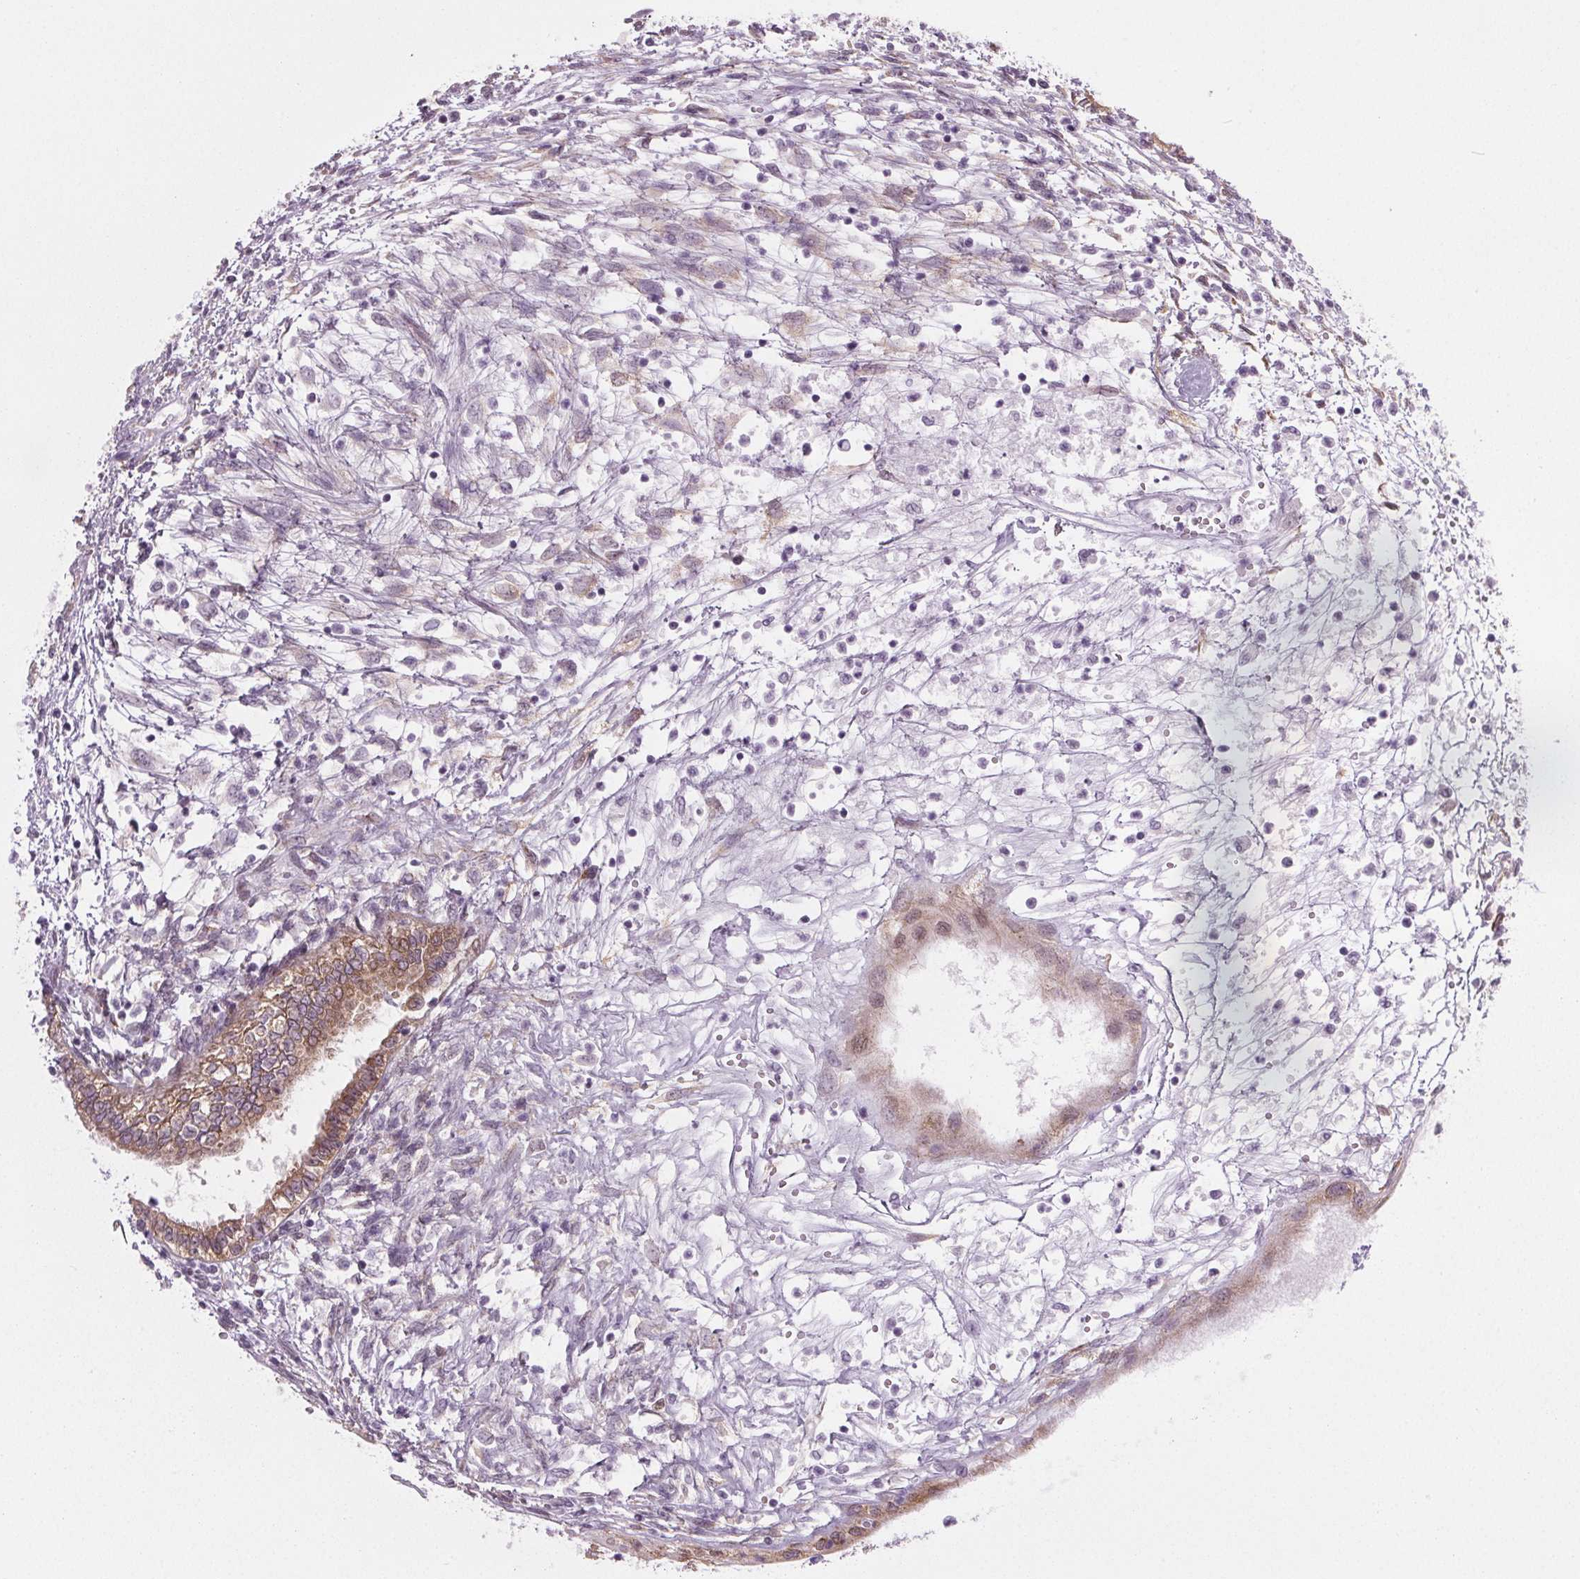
{"staining": {"intensity": "moderate", "quantity": ">75%", "location": "cytoplasmic/membranous"}, "tissue": "testis cancer", "cell_type": "Tumor cells", "image_type": "cancer", "snomed": [{"axis": "morphology", "description": "Carcinoma, Embryonal, NOS"}, {"axis": "topography", "description": "Testis"}], "caption": "Moderate cytoplasmic/membranous staining is identified in about >75% of tumor cells in testis cancer (embryonal carcinoma).", "gene": "IGF2BP1", "patient": {"sex": "male", "age": 37}}